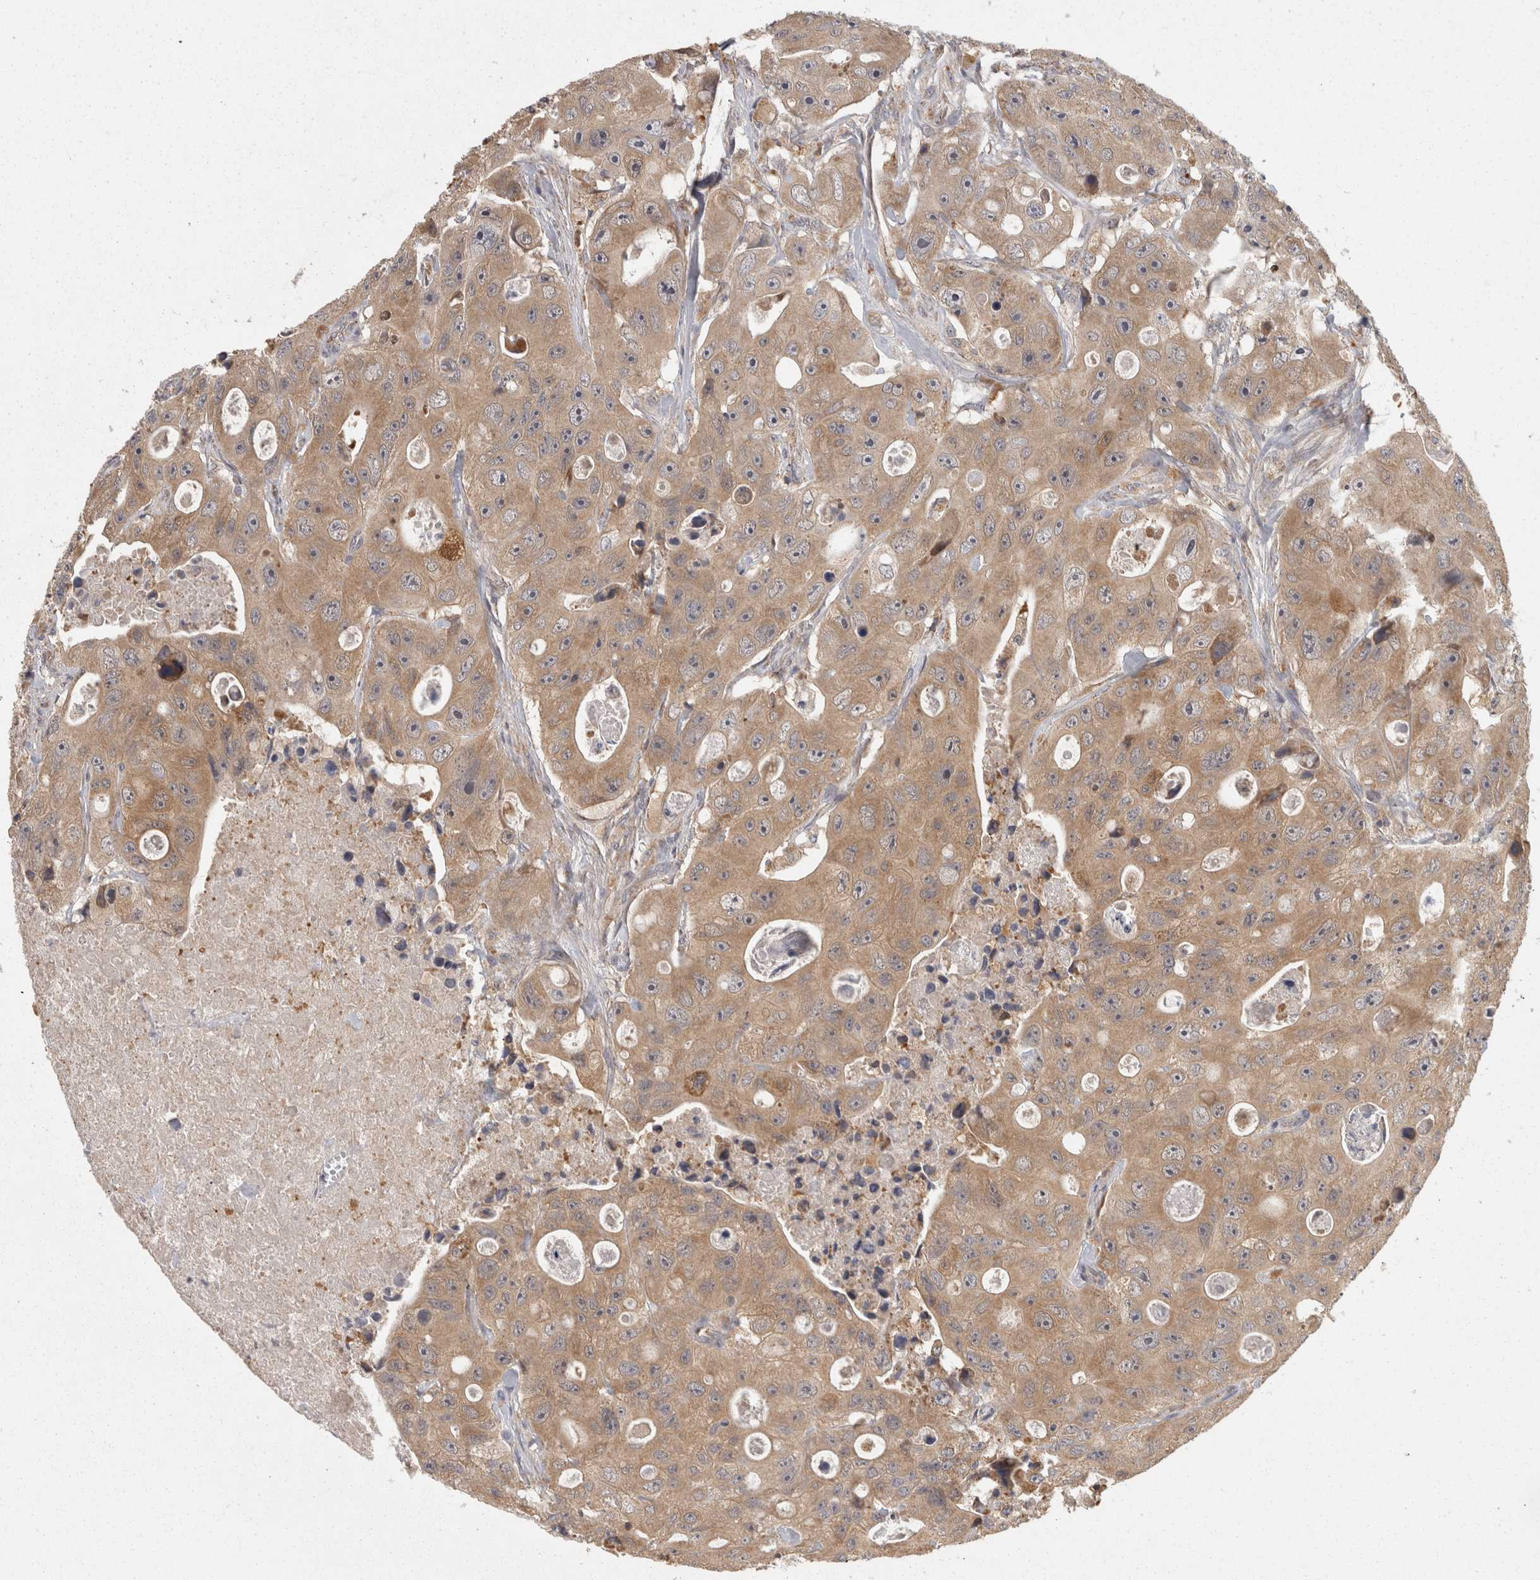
{"staining": {"intensity": "moderate", "quantity": ">75%", "location": "cytoplasmic/membranous"}, "tissue": "colorectal cancer", "cell_type": "Tumor cells", "image_type": "cancer", "snomed": [{"axis": "morphology", "description": "Adenocarcinoma, NOS"}, {"axis": "topography", "description": "Colon"}], "caption": "This is a micrograph of immunohistochemistry (IHC) staining of colorectal cancer (adenocarcinoma), which shows moderate staining in the cytoplasmic/membranous of tumor cells.", "gene": "ACAT2", "patient": {"sex": "female", "age": 46}}